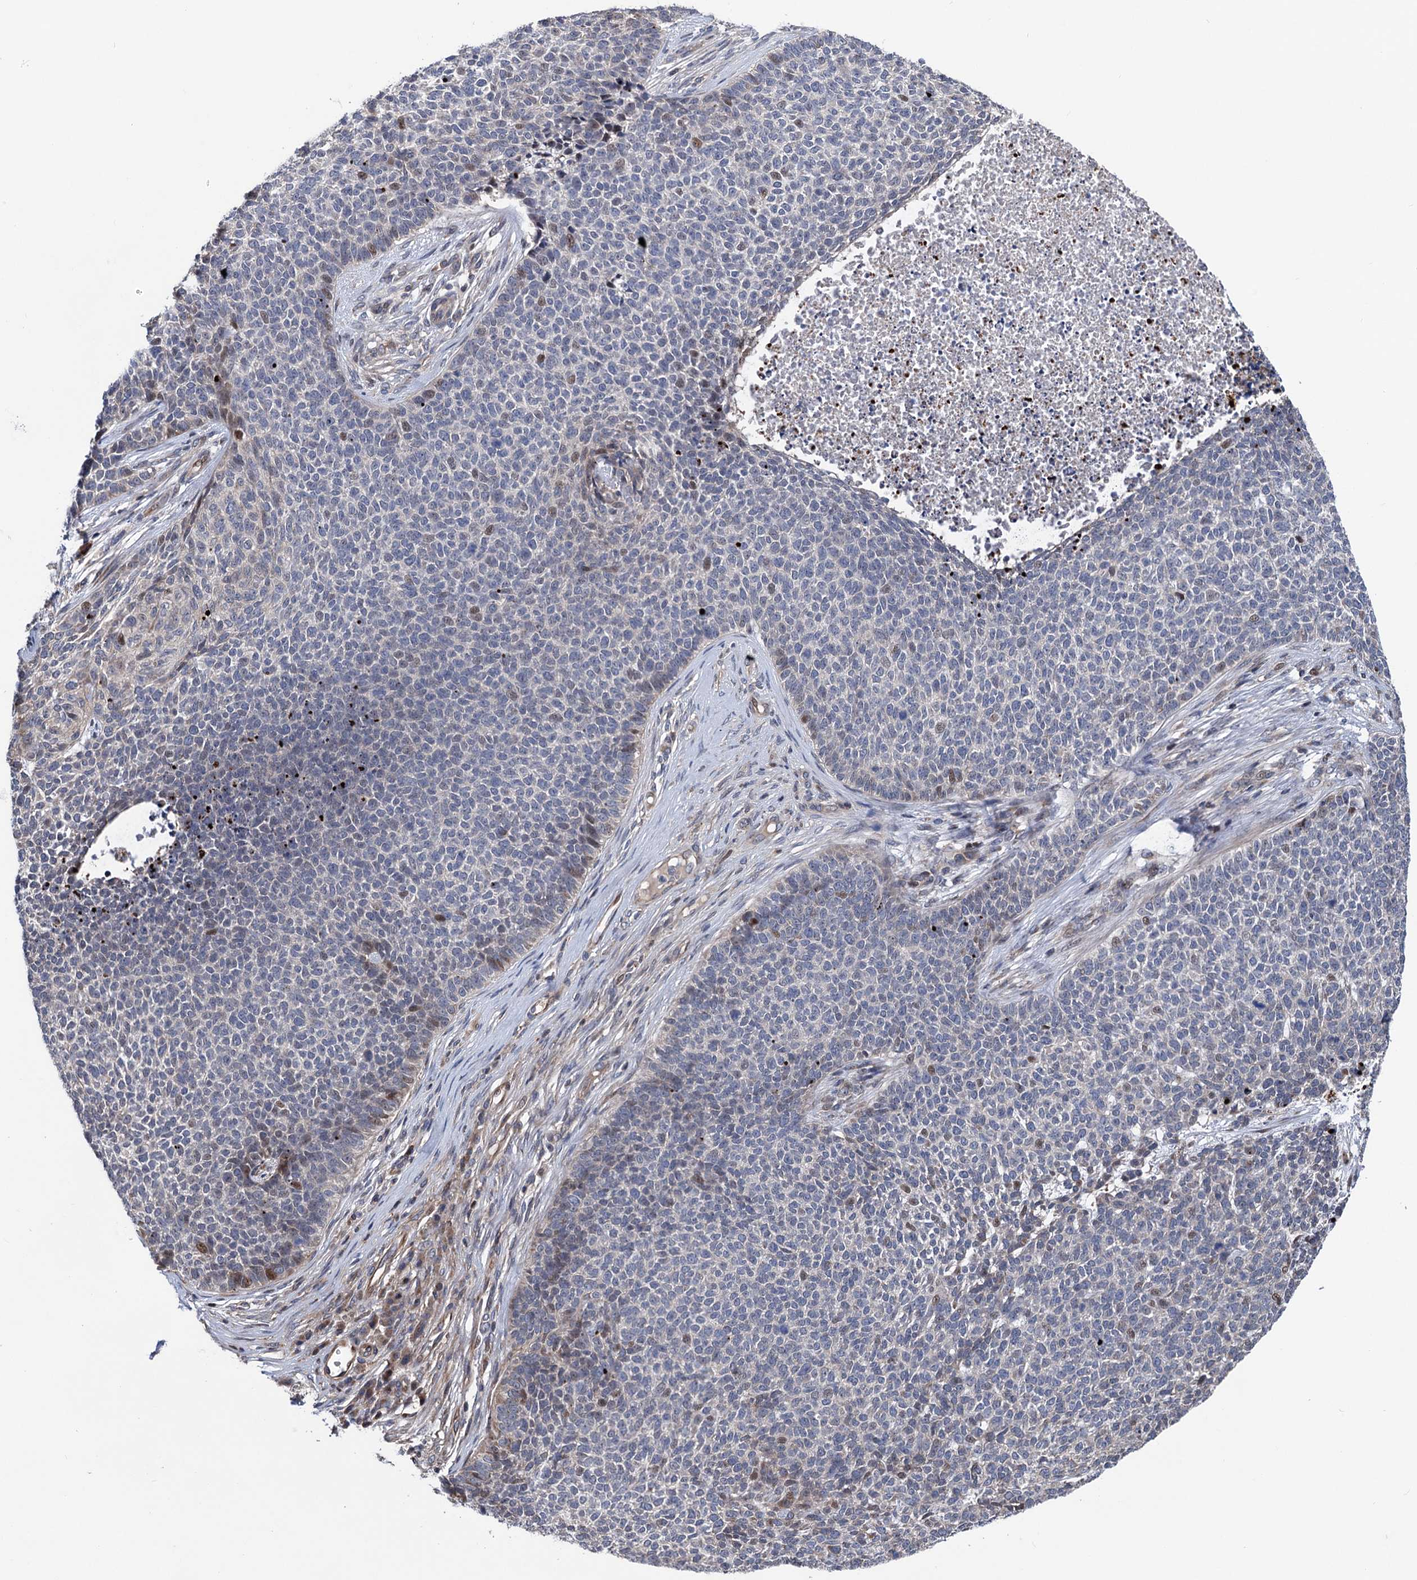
{"staining": {"intensity": "negative", "quantity": "none", "location": "none"}, "tissue": "skin cancer", "cell_type": "Tumor cells", "image_type": "cancer", "snomed": [{"axis": "morphology", "description": "Basal cell carcinoma"}, {"axis": "topography", "description": "Skin"}], "caption": "A high-resolution histopathology image shows immunohistochemistry (IHC) staining of skin cancer (basal cell carcinoma), which reveals no significant expression in tumor cells.", "gene": "UBR1", "patient": {"sex": "female", "age": 84}}